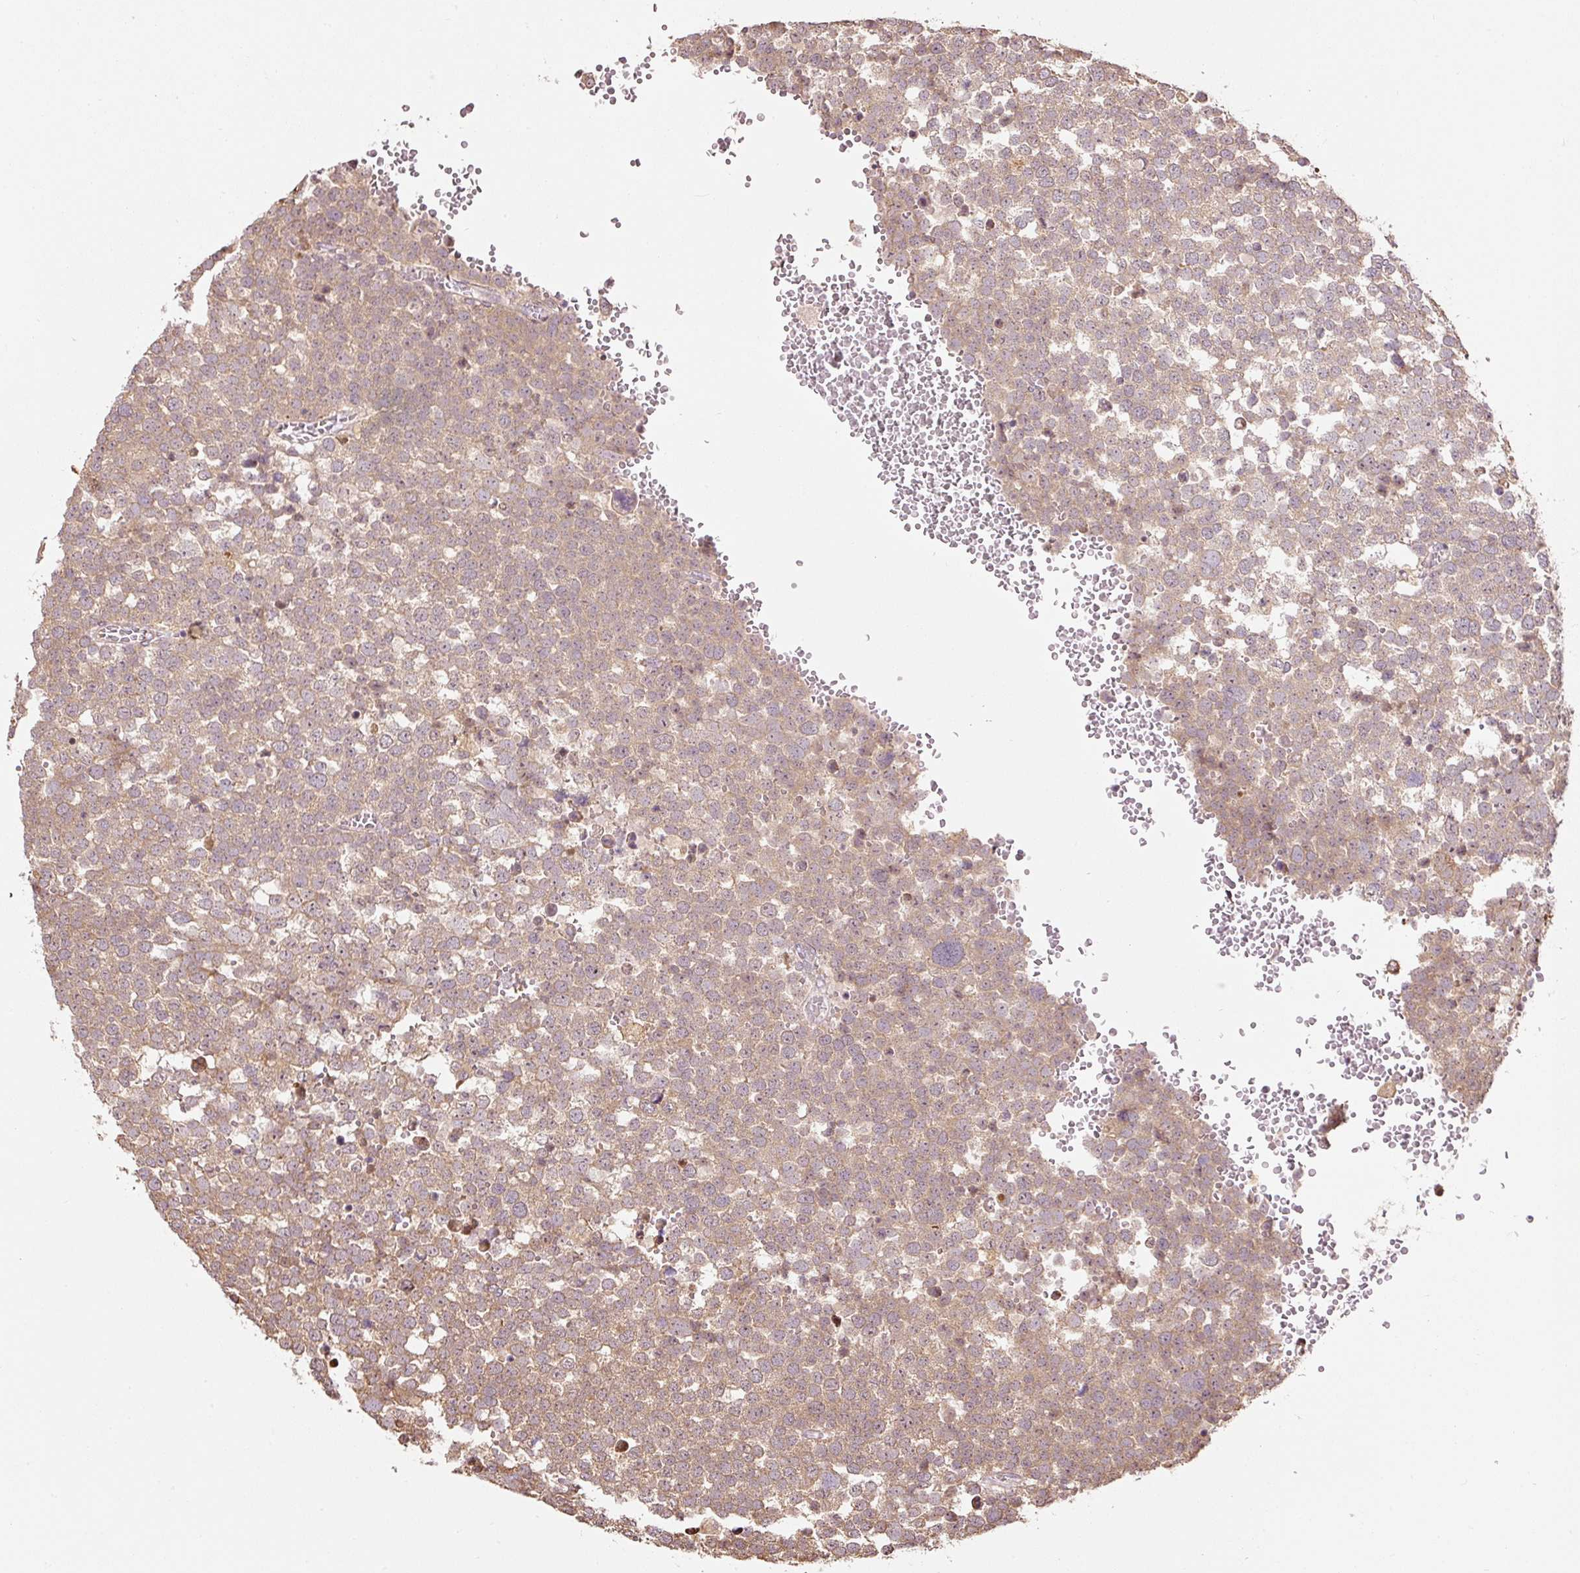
{"staining": {"intensity": "moderate", "quantity": ">75%", "location": "cytoplasmic/membranous"}, "tissue": "testis cancer", "cell_type": "Tumor cells", "image_type": "cancer", "snomed": [{"axis": "morphology", "description": "Seminoma, NOS"}, {"axis": "topography", "description": "Testis"}], "caption": "DAB (3,3'-diaminobenzidine) immunohistochemical staining of testis cancer (seminoma) exhibits moderate cytoplasmic/membranous protein expression in approximately >75% of tumor cells. The staining was performed using DAB (3,3'-diaminobenzidine), with brown indicating positive protein expression. Nuclei are stained blue with hematoxylin.", "gene": "ETF1", "patient": {"sex": "male", "age": 71}}